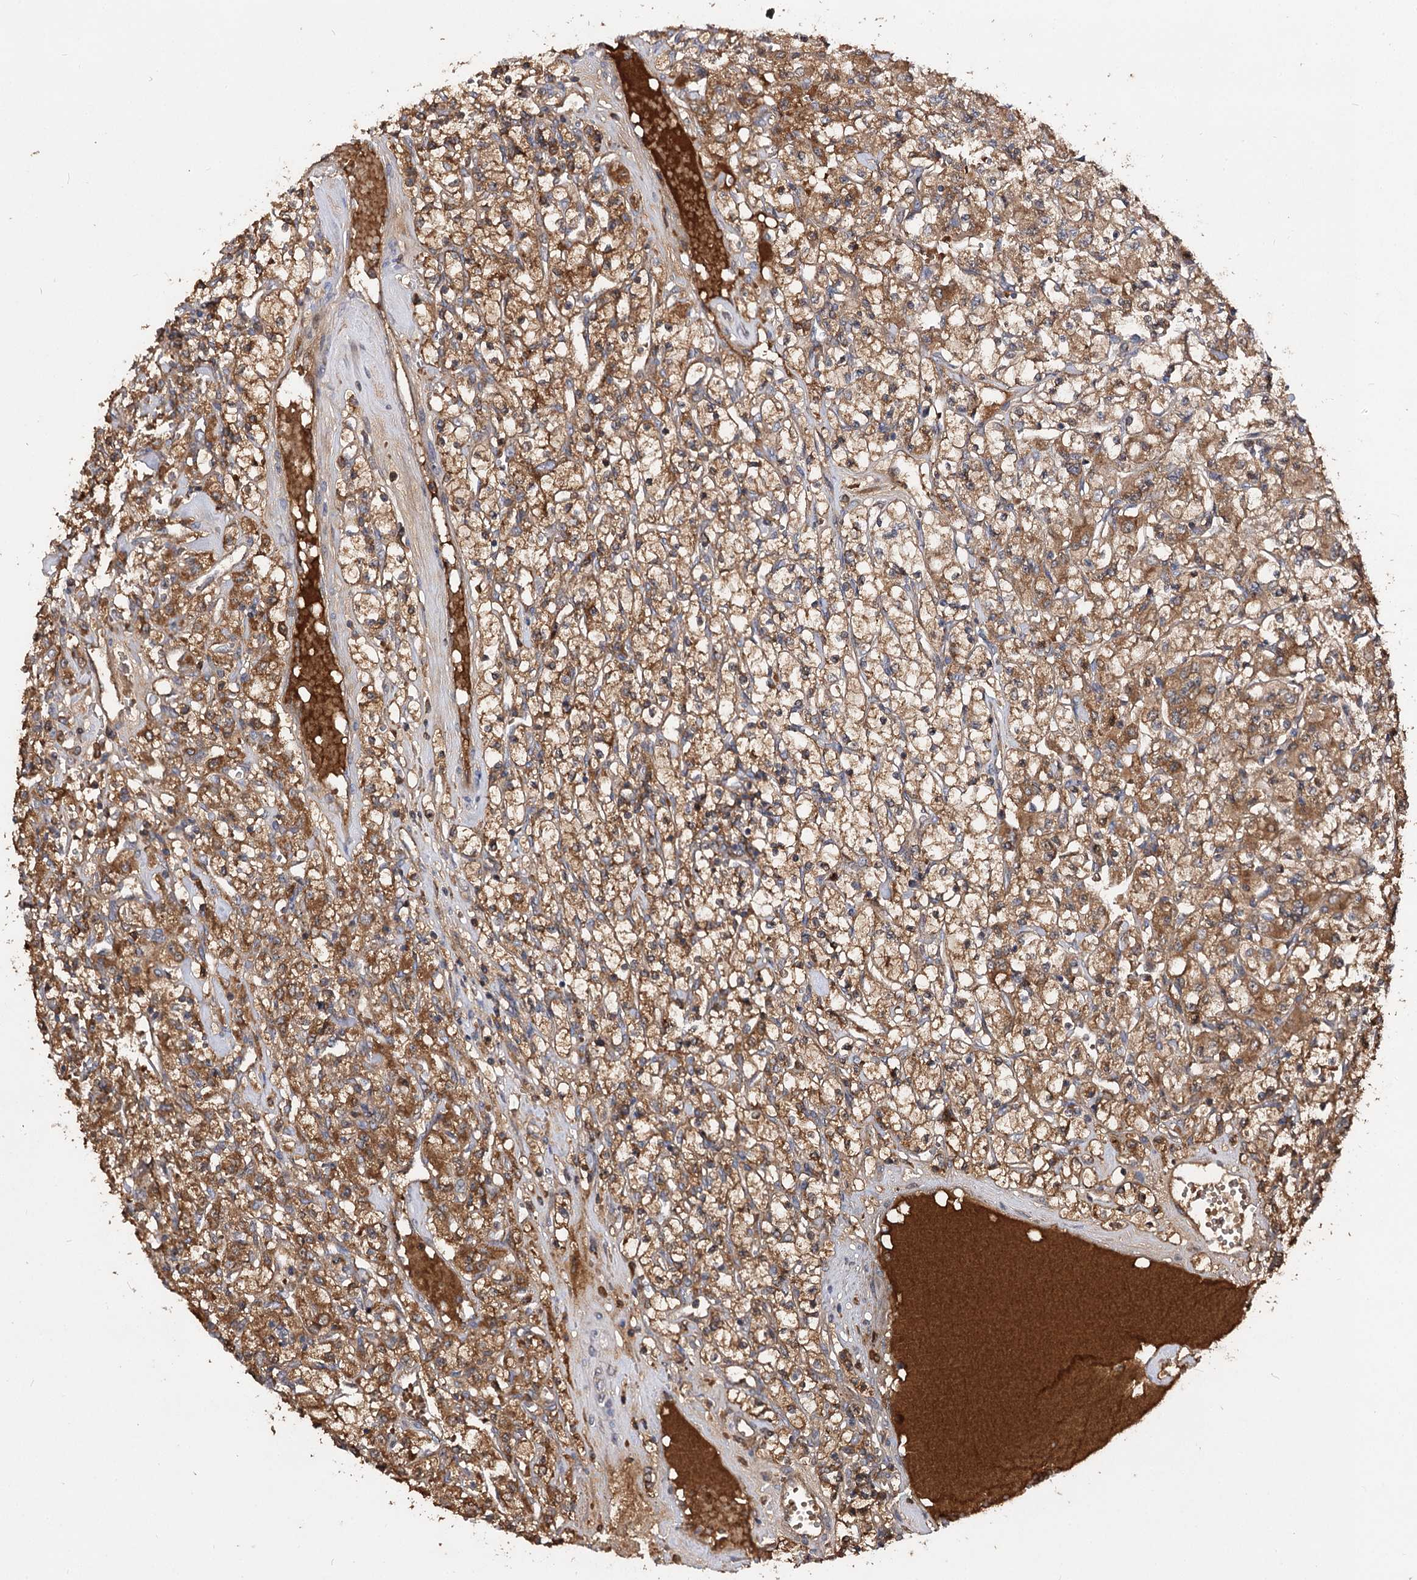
{"staining": {"intensity": "moderate", "quantity": ">75%", "location": "cytoplasmic/membranous"}, "tissue": "renal cancer", "cell_type": "Tumor cells", "image_type": "cancer", "snomed": [{"axis": "morphology", "description": "Adenocarcinoma, NOS"}, {"axis": "topography", "description": "Kidney"}], "caption": "Immunohistochemistry photomicrograph of neoplastic tissue: human adenocarcinoma (renal) stained using immunohistochemistry displays medium levels of moderate protein expression localized specifically in the cytoplasmic/membranous of tumor cells, appearing as a cytoplasmic/membranous brown color.", "gene": "ARL13A", "patient": {"sex": "female", "age": 59}}